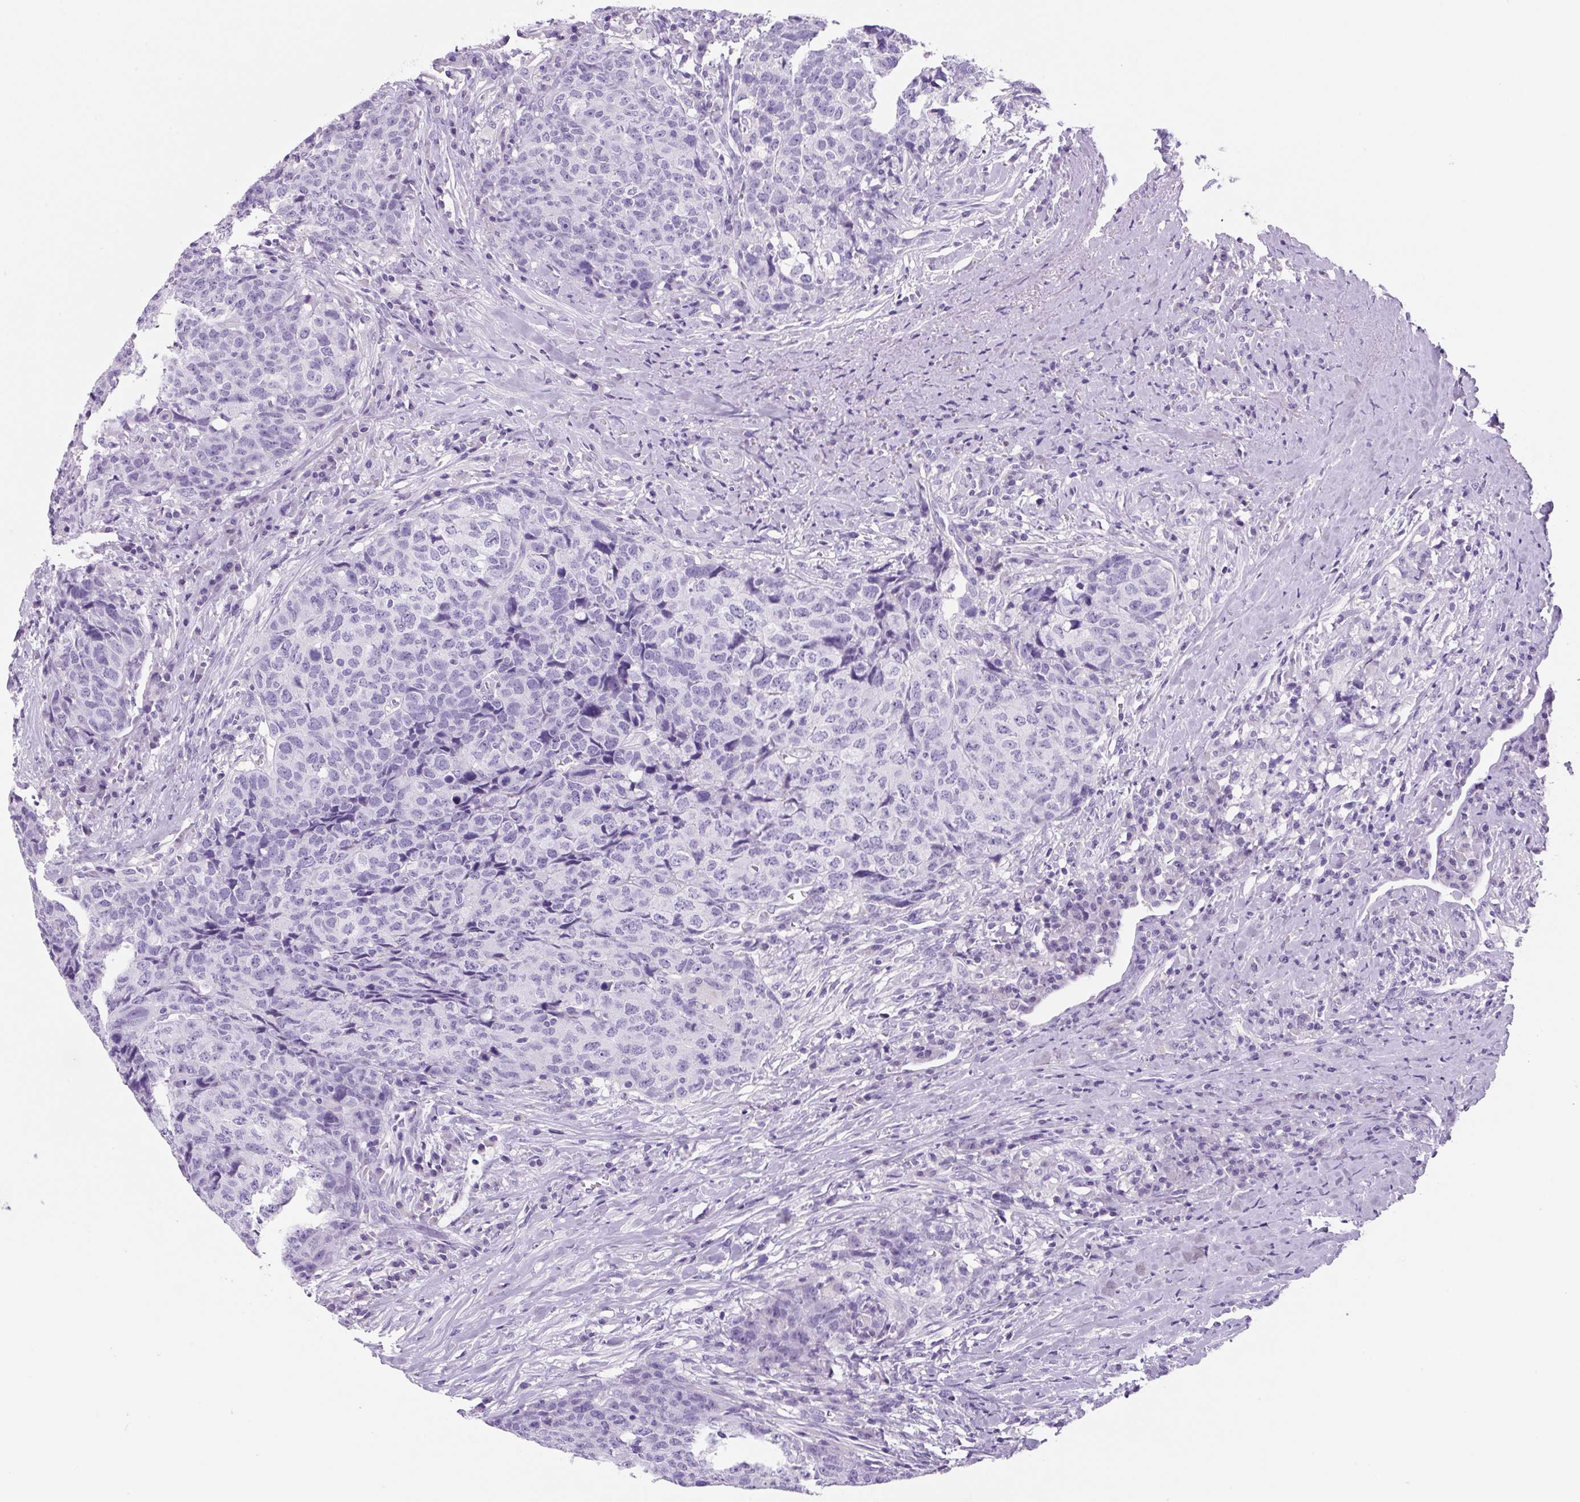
{"staining": {"intensity": "negative", "quantity": "none", "location": "none"}, "tissue": "head and neck cancer", "cell_type": "Tumor cells", "image_type": "cancer", "snomed": [{"axis": "morphology", "description": "Squamous cell carcinoma, NOS"}, {"axis": "topography", "description": "Head-Neck"}], "caption": "Micrograph shows no significant protein positivity in tumor cells of head and neck cancer. The staining is performed using DAB brown chromogen with nuclei counter-stained in using hematoxylin.", "gene": "PRRT1", "patient": {"sex": "male", "age": 66}}